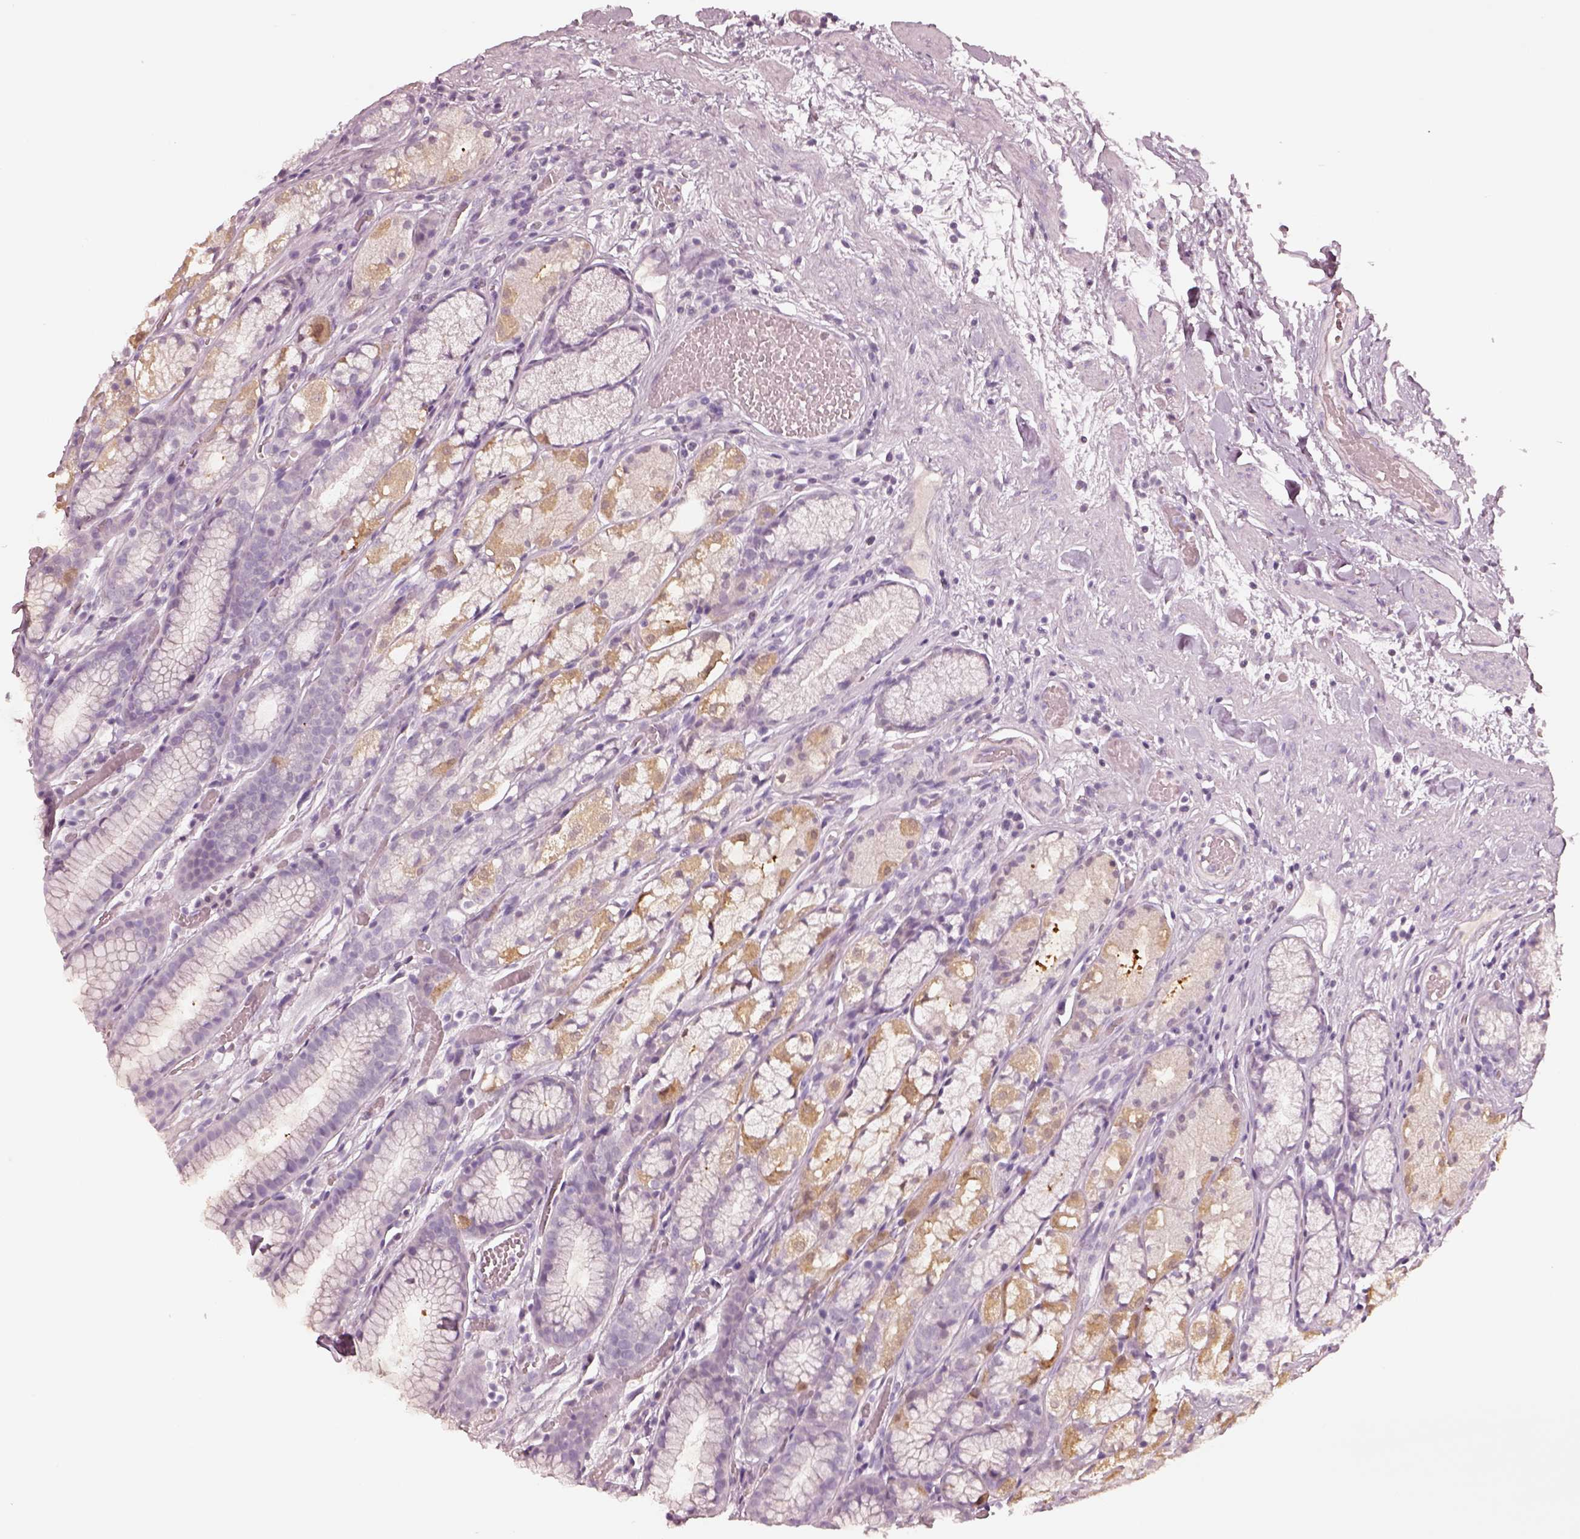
{"staining": {"intensity": "moderate", "quantity": "<25%", "location": "cytoplasmic/membranous"}, "tissue": "stomach", "cell_type": "Glandular cells", "image_type": "normal", "snomed": [{"axis": "morphology", "description": "Normal tissue, NOS"}, {"axis": "topography", "description": "Stomach"}], "caption": "This image shows IHC staining of normal stomach, with low moderate cytoplasmic/membranous expression in about <25% of glandular cells.", "gene": "EGR4", "patient": {"sex": "male", "age": 70}}